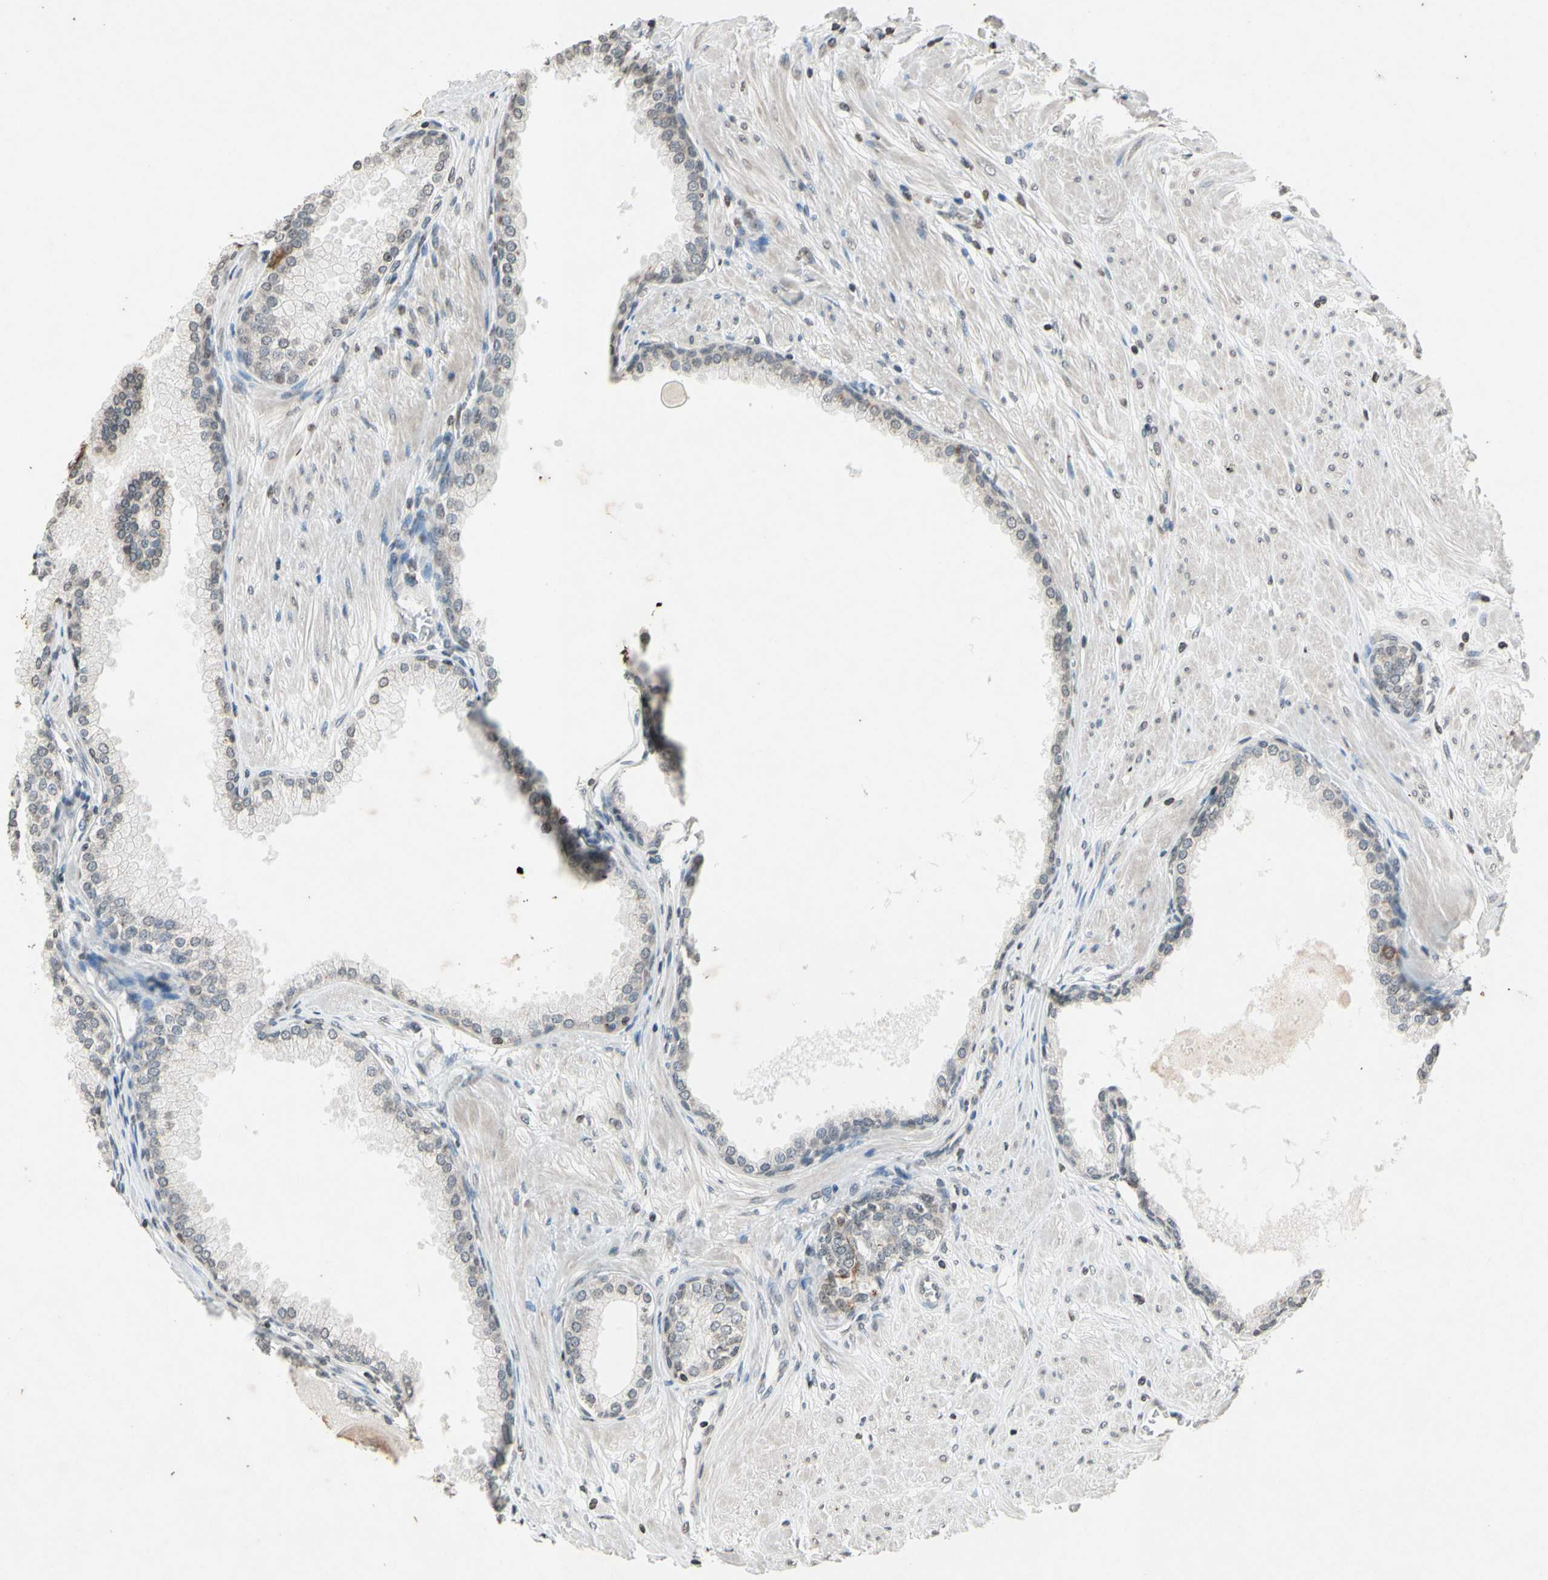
{"staining": {"intensity": "weak", "quantity": ">75%", "location": "cytoplasmic/membranous"}, "tissue": "prostate", "cell_type": "Glandular cells", "image_type": "normal", "snomed": [{"axis": "morphology", "description": "Normal tissue, NOS"}, {"axis": "topography", "description": "Prostate"}], "caption": "DAB (3,3'-diaminobenzidine) immunohistochemical staining of normal prostate exhibits weak cytoplasmic/membranous protein expression in about >75% of glandular cells.", "gene": "CLDN11", "patient": {"sex": "male", "age": 51}}